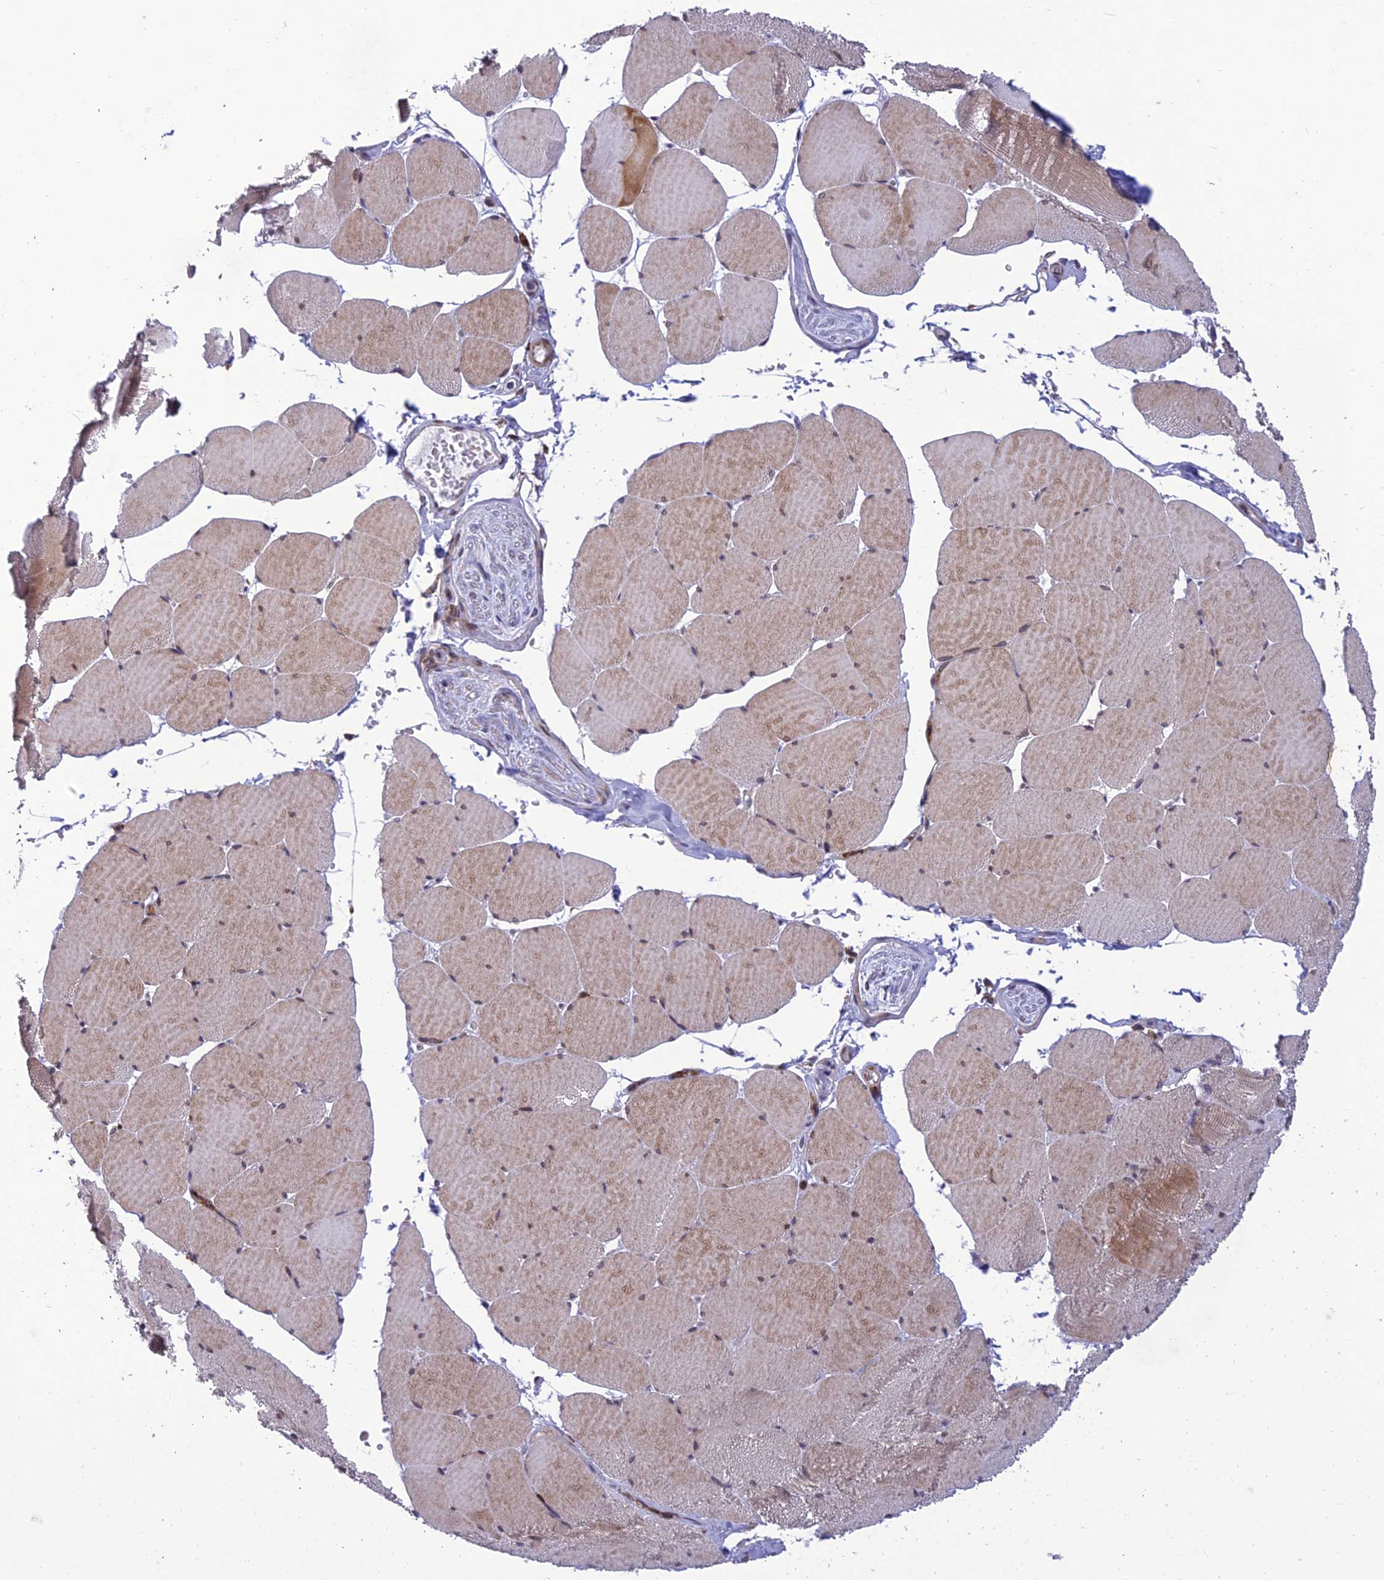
{"staining": {"intensity": "moderate", "quantity": ">75%", "location": "cytoplasmic/membranous"}, "tissue": "skeletal muscle", "cell_type": "Myocytes", "image_type": "normal", "snomed": [{"axis": "morphology", "description": "Normal tissue, NOS"}, {"axis": "topography", "description": "Skeletal muscle"}, {"axis": "topography", "description": "Head-Neck"}], "caption": "Protein staining of unremarkable skeletal muscle displays moderate cytoplasmic/membranous positivity in about >75% of myocytes.", "gene": "FAM76A", "patient": {"sex": "male", "age": 66}}